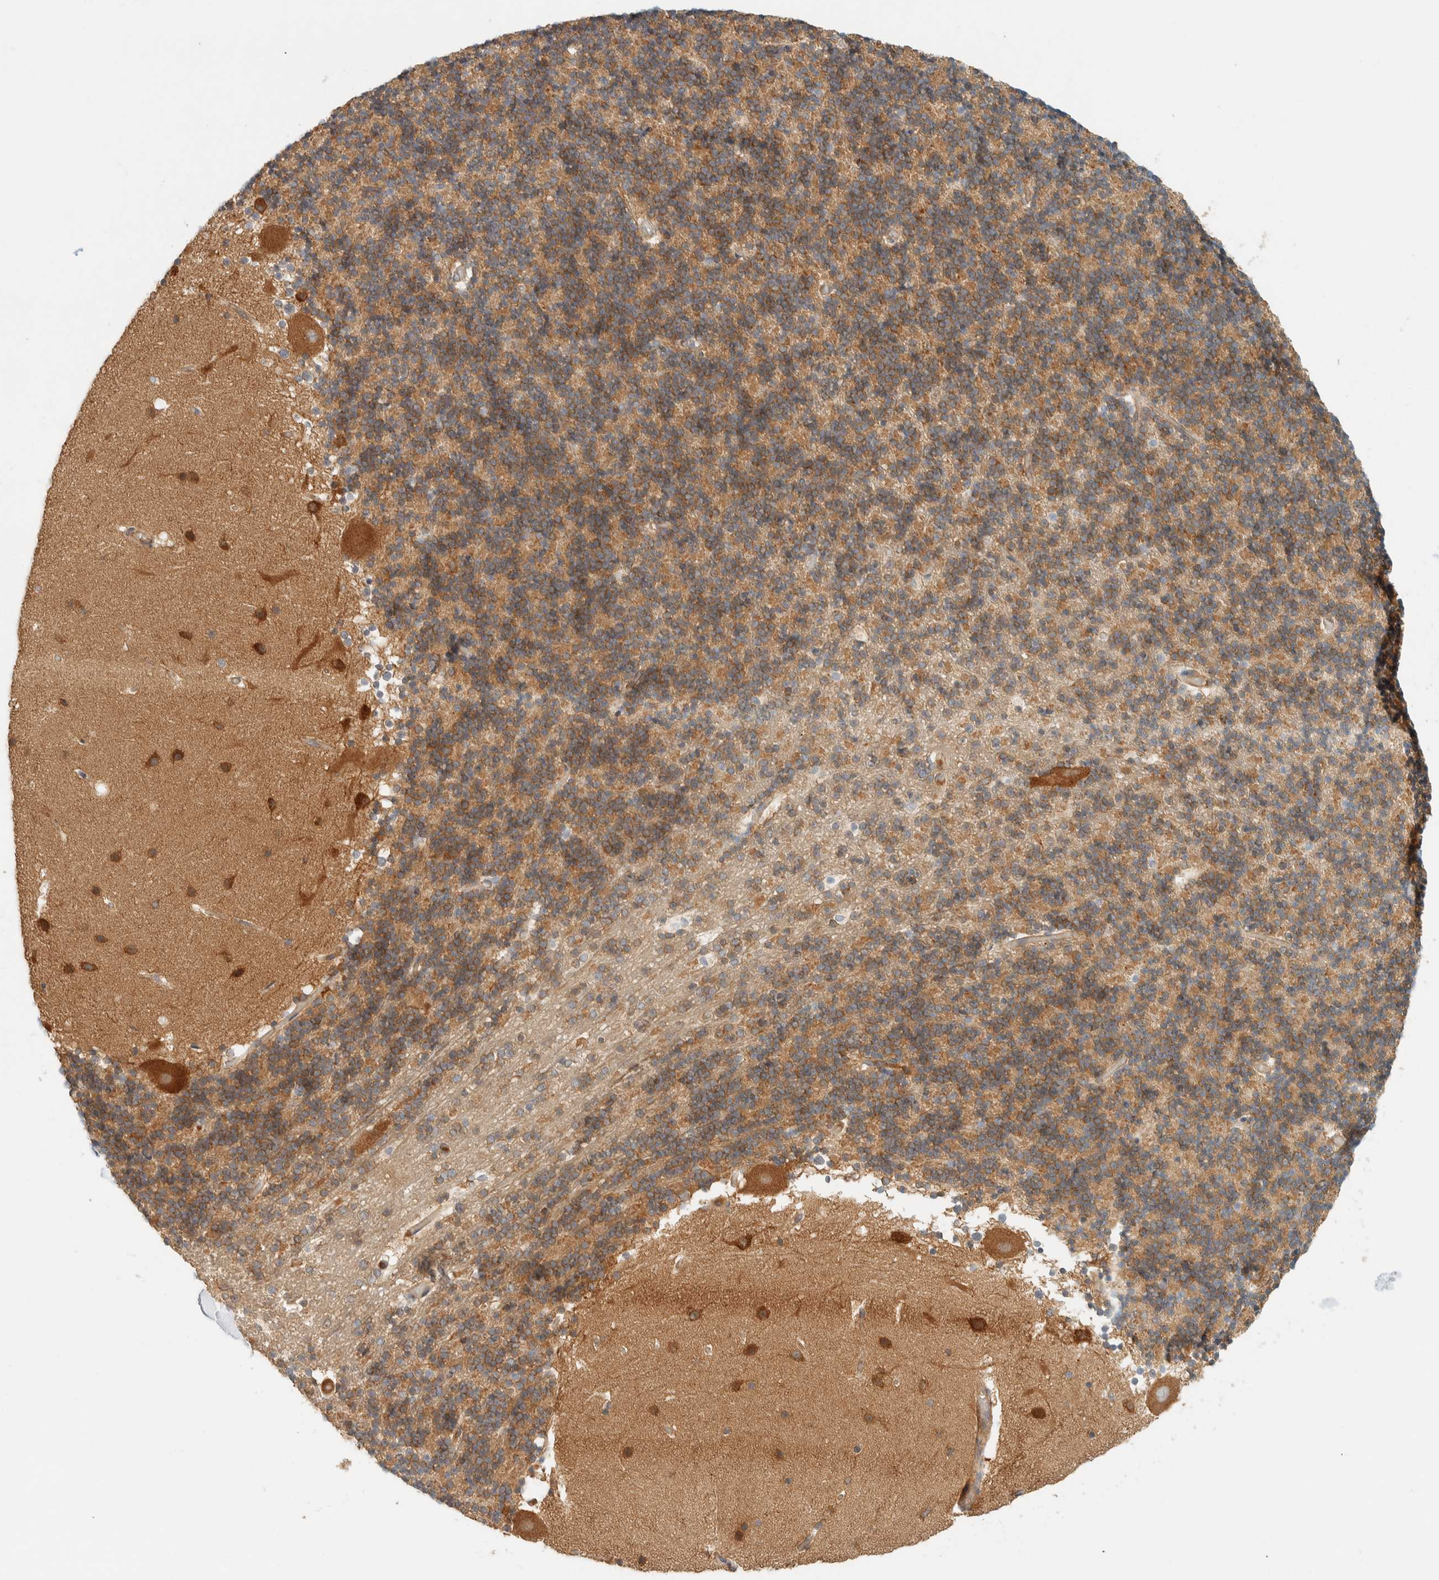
{"staining": {"intensity": "moderate", "quantity": "25%-75%", "location": "cytoplasmic/membranous"}, "tissue": "cerebellum", "cell_type": "Cells in granular layer", "image_type": "normal", "snomed": [{"axis": "morphology", "description": "Normal tissue, NOS"}, {"axis": "topography", "description": "Cerebellum"}], "caption": "This micrograph displays unremarkable cerebellum stained with immunohistochemistry to label a protein in brown. The cytoplasmic/membranous of cells in granular layer show moderate positivity for the protein. Nuclei are counter-stained blue.", "gene": "ARFGEF1", "patient": {"sex": "male", "age": 57}}